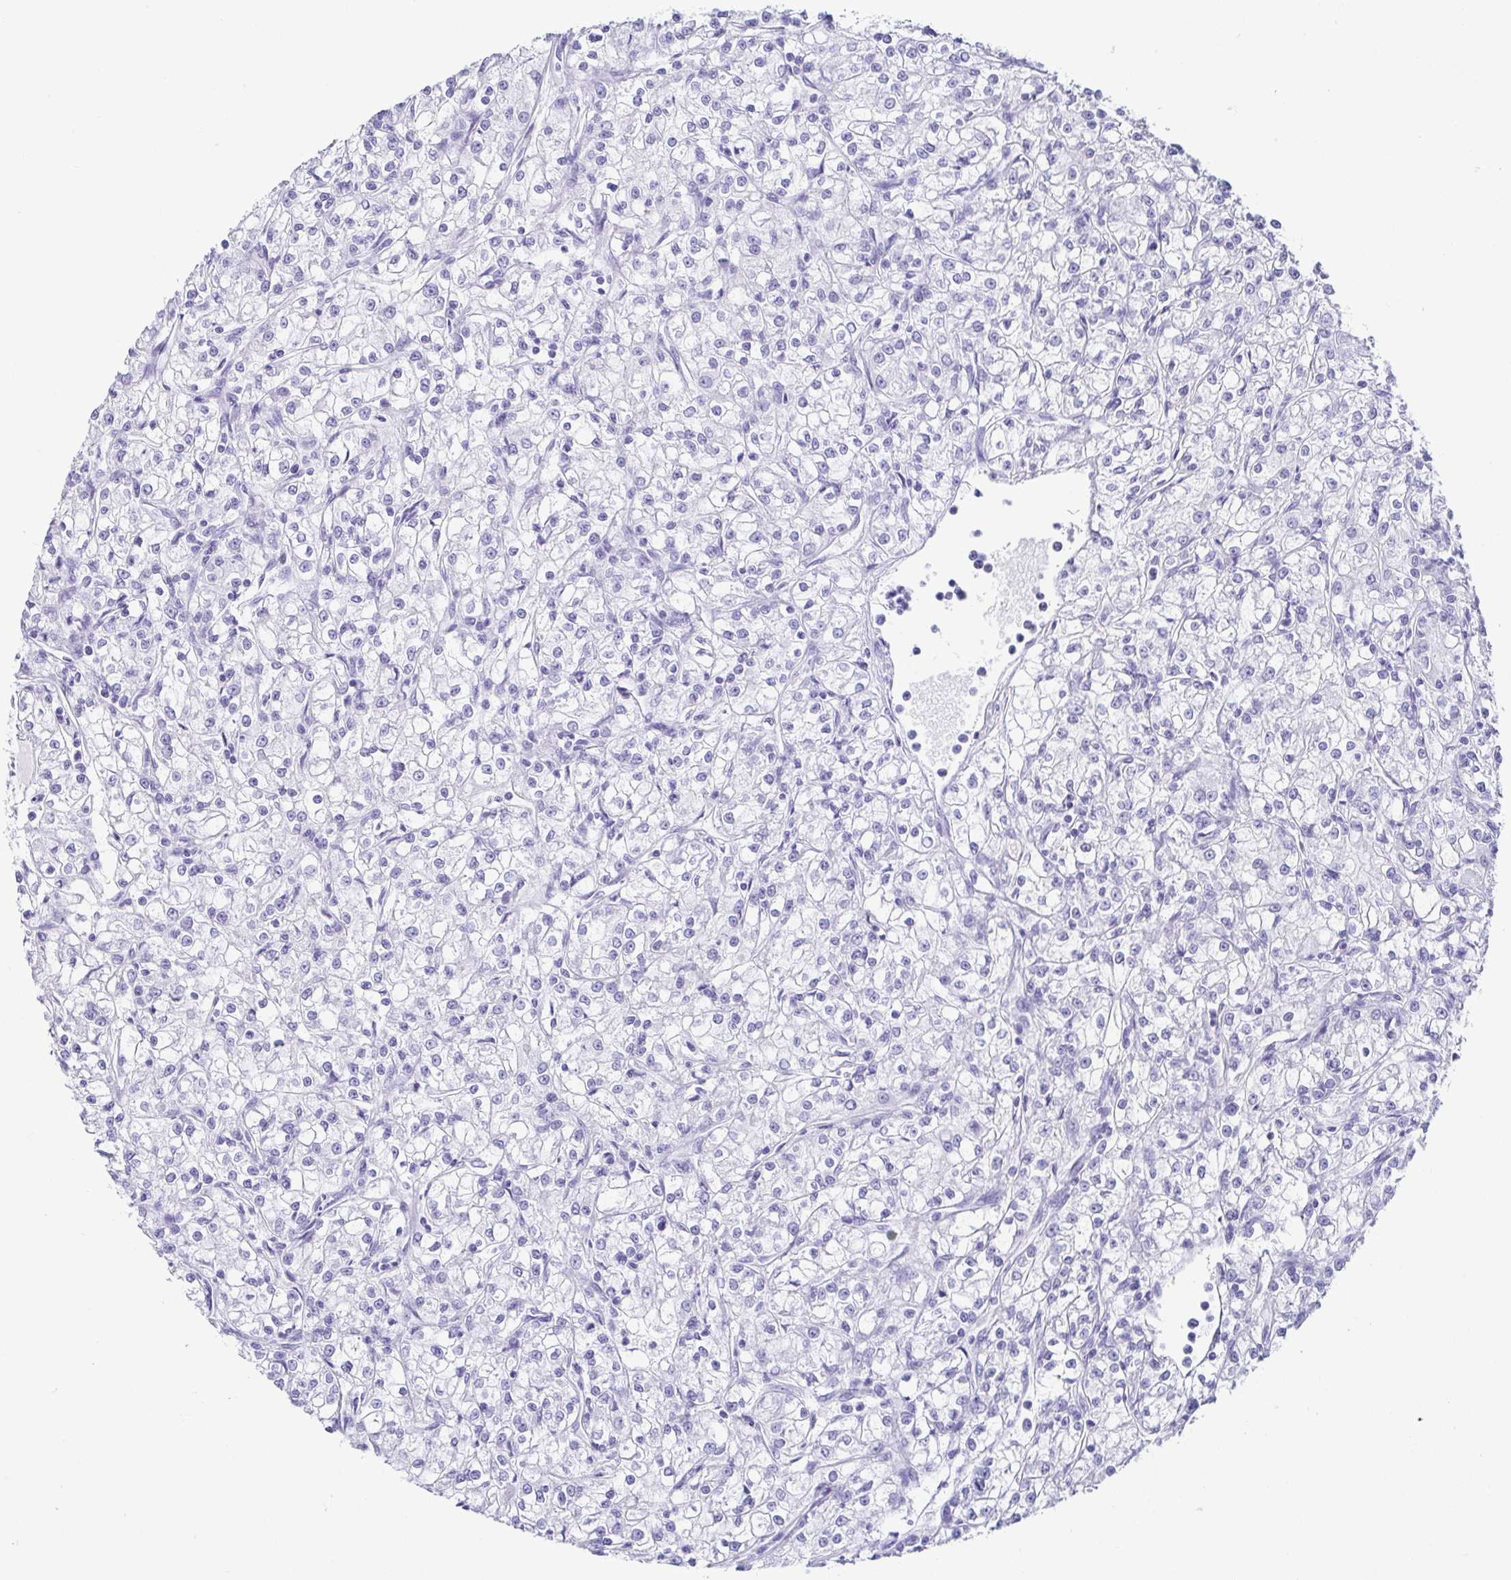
{"staining": {"intensity": "negative", "quantity": "none", "location": "none"}, "tissue": "renal cancer", "cell_type": "Tumor cells", "image_type": "cancer", "snomed": [{"axis": "morphology", "description": "Adenocarcinoma, NOS"}, {"axis": "topography", "description": "Kidney"}], "caption": "An immunohistochemistry photomicrograph of renal cancer (adenocarcinoma) is shown. There is no staining in tumor cells of renal cancer (adenocarcinoma).", "gene": "CD164L2", "patient": {"sex": "female", "age": 59}}